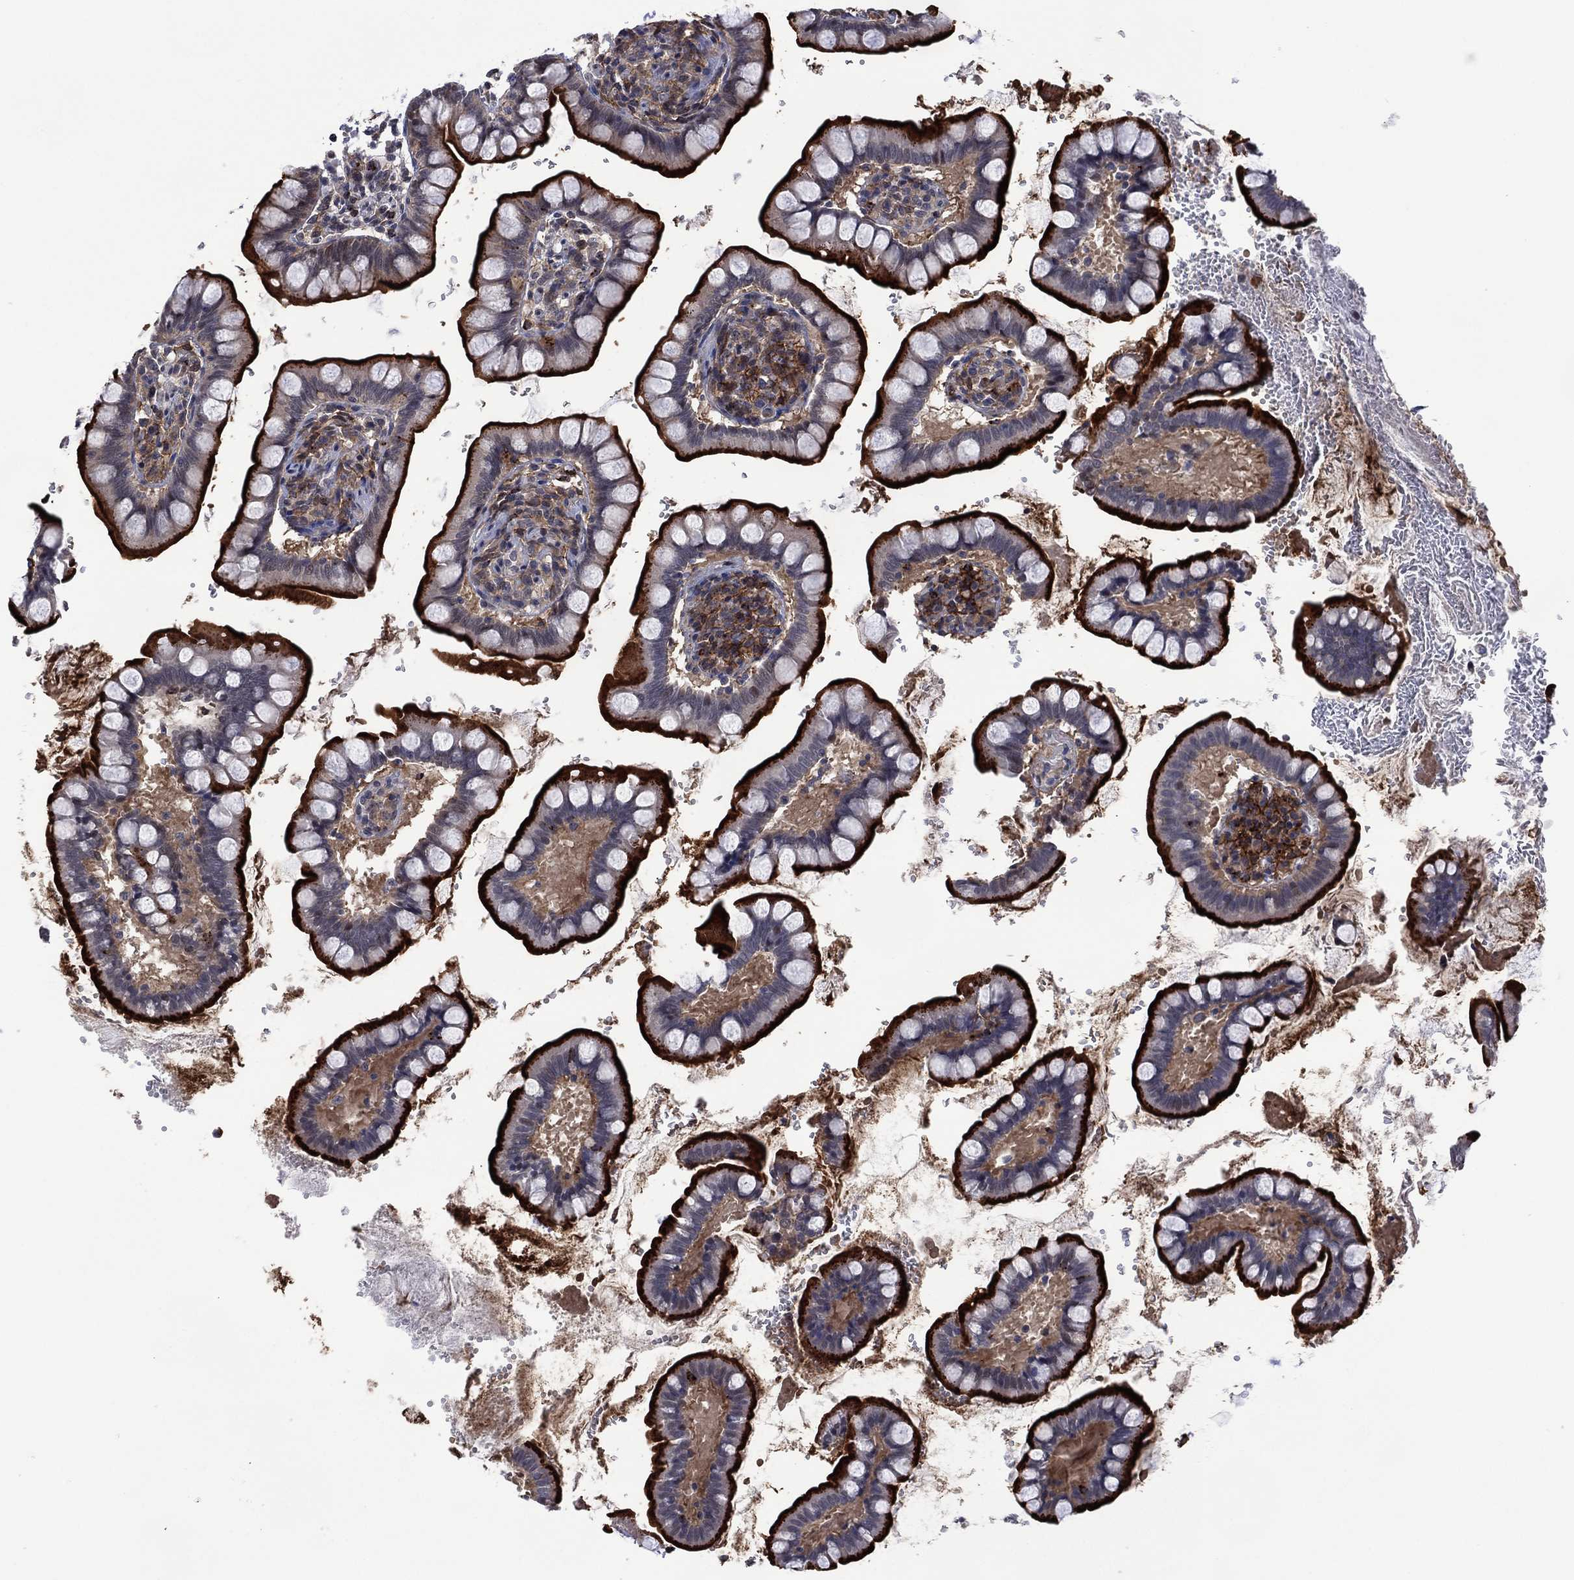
{"staining": {"intensity": "strong", "quantity": ">75%", "location": "cytoplasmic/membranous"}, "tissue": "small intestine", "cell_type": "Glandular cells", "image_type": "normal", "snomed": [{"axis": "morphology", "description": "Normal tissue, NOS"}, {"axis": "topography", "description": "Small intestine"}], "caption": "Immunohistochemistry image of unremarkable small intestine: small intestine stained using IHC shows high levels of strong protein expression localized specifically in the cytoplasmic/membranous of glandular cells, appearing as a cytoplasmic/membranous brown color.", "gene": "DPP4", "patient": {"sex": "female", "age": 56}}